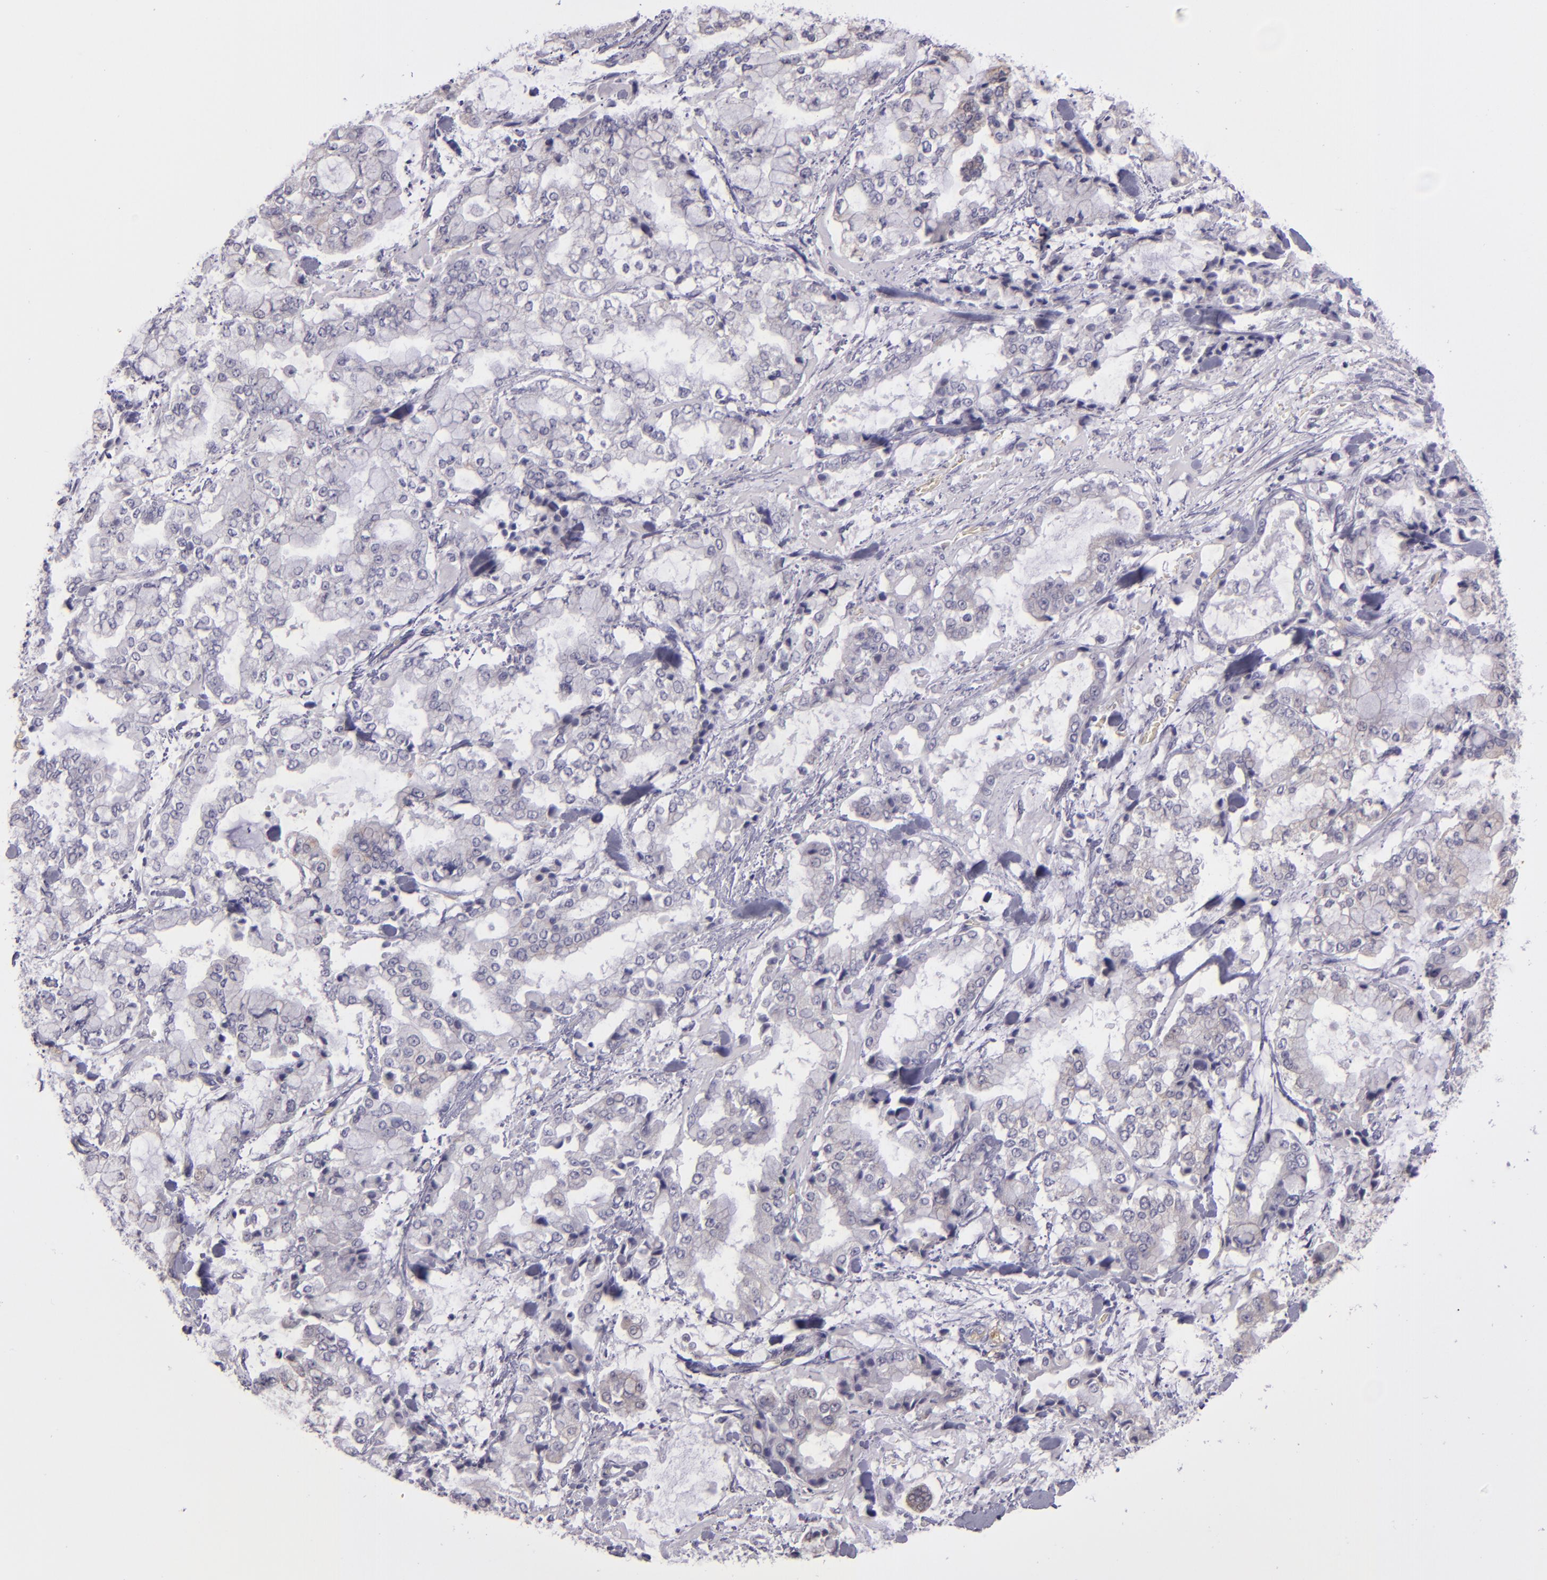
{"staining": {"intensity": "negative", "quantity": "none", "location": "none"}, "tissue": "stomach cancer", "cell_type": "Tumor cells", "image_type": "cancer", "snomed": [{"axis": "morphology", "description": "Normal tissue, NOS"}, {"axis": "morphology", "description": "Adenocarcinoma, NOS"}, {"axis": "topography", "description": "Stomach, upper"}, {"axis": "topography", "description": "Stomach"}], "caption": "Photomicrograph shows no significant protein staining in tumor cells of stomach adenocarcinoma. (Immunohistochemistry, brightfield microscopy, high magnification).", "gene": "SNCB", "patient": {"sex": "male", "age": 76}}